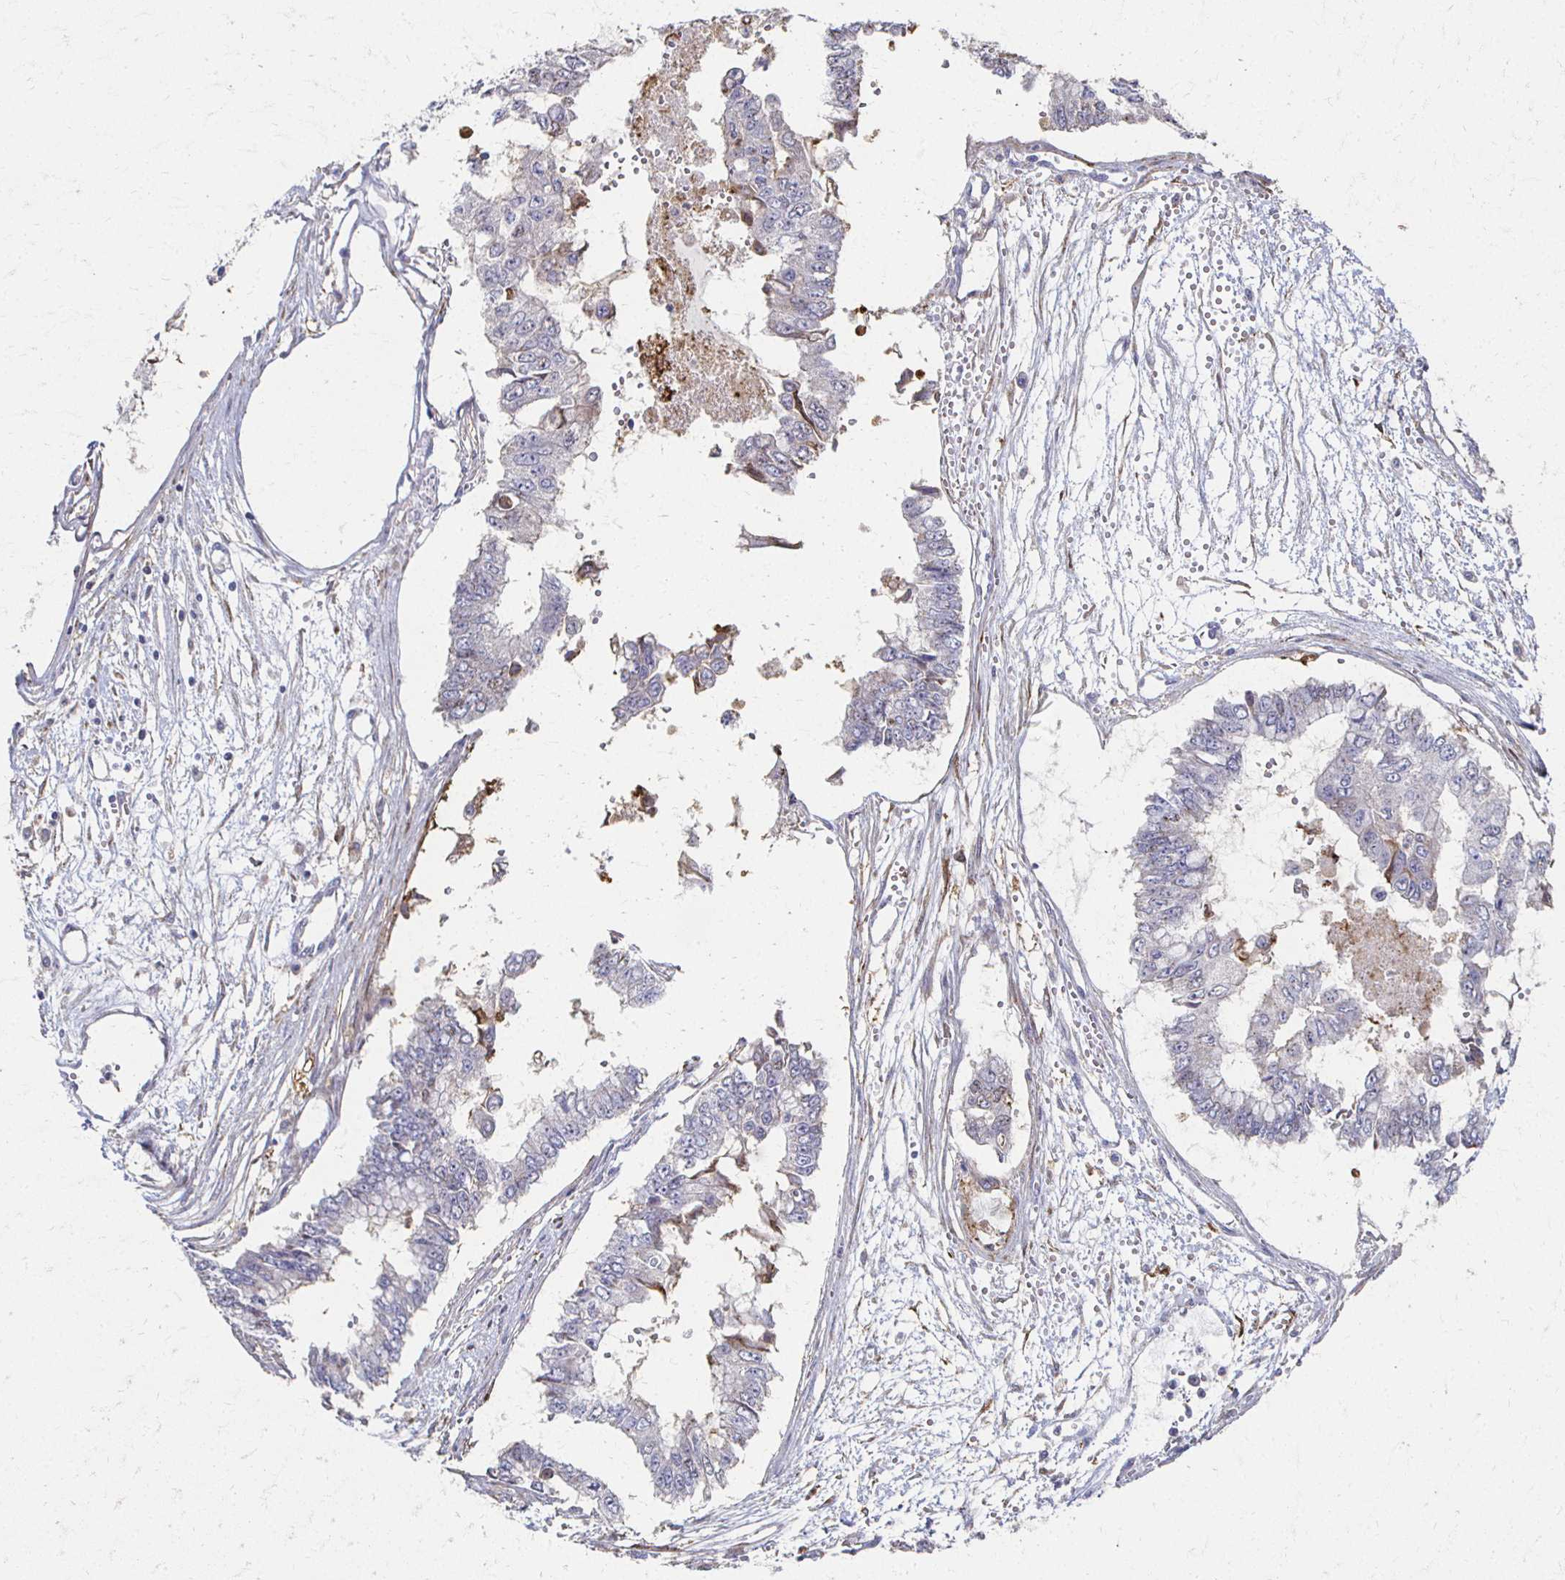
{"staining": {"intensity": "negative", "quantity": "none", "location": "none"}, "tissue": "ovarian cancer", "cell_type": "Tumor cells", "image_type": "cancer", "snomed": [{"axis": "morphology", "description": "Cystadenocarcinoma, mucinous, NOS"}, {"axis": "topography", "description": "Ovary"}], "caption": "Immunohistochemistry photomicrograph of mucinous cystadenocarcinoma (ovarian) stained for a protein (brown), which shows no positivity in tumor cells.", "gene": "CX3CR1", "patient": {"sex": "female", "age": 72}}